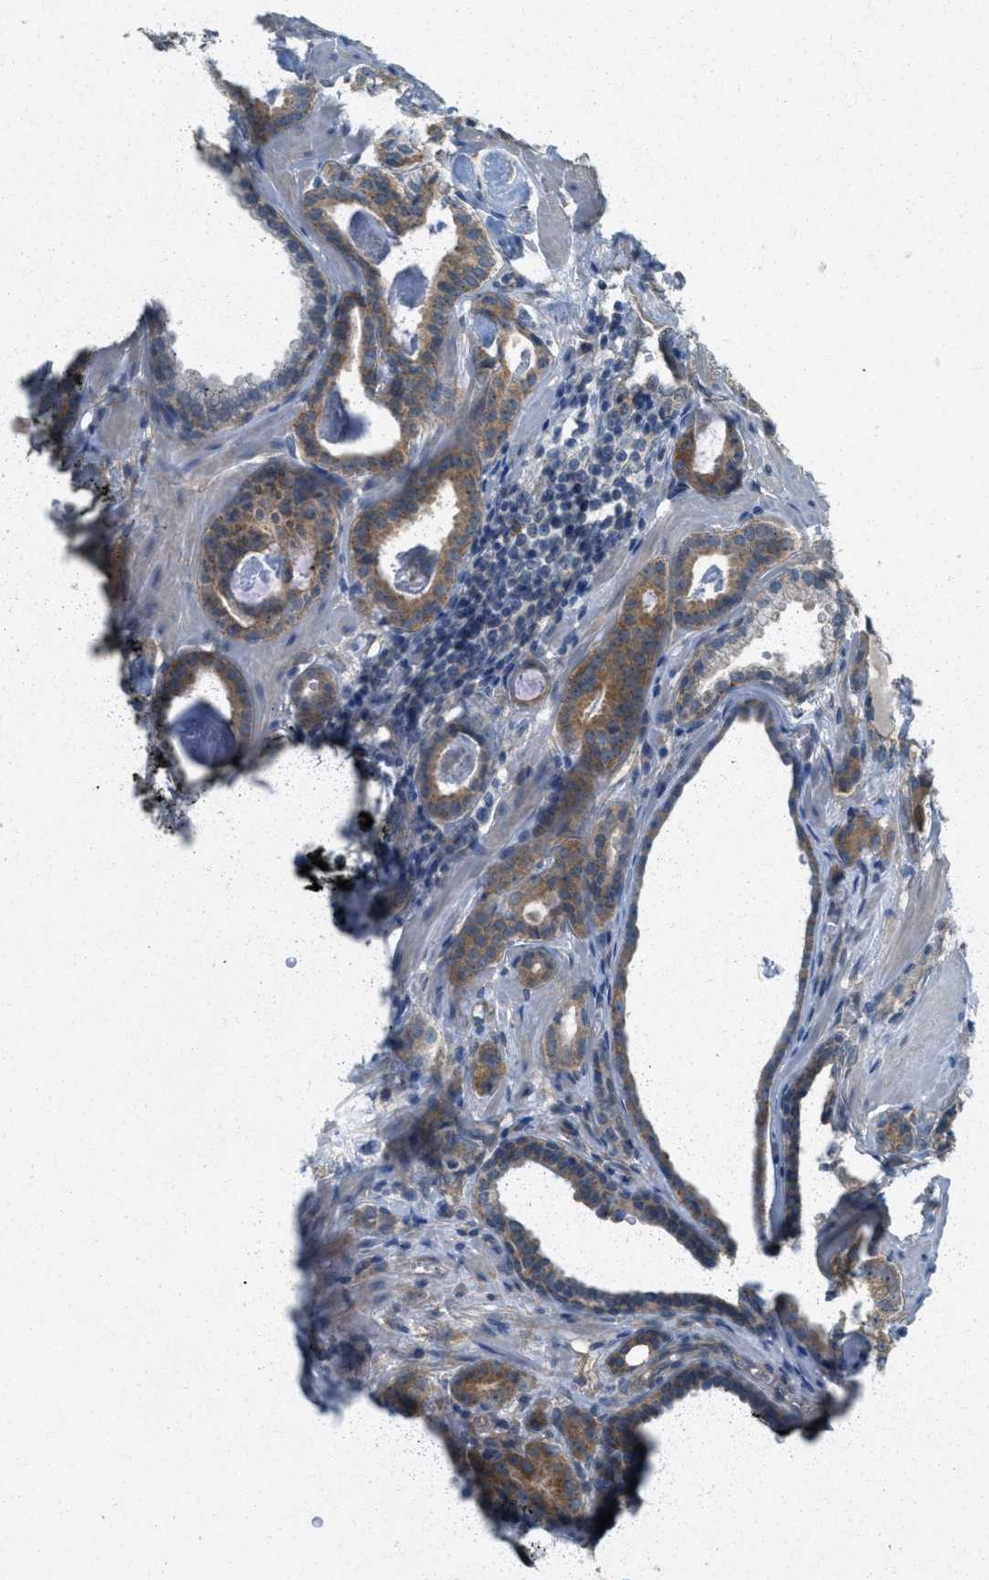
{"staining": {"intensity": "moderate", "quantity": ">75%", "location": "cytoplasmic/membranous"}, "tissue": "prostate cancer", "cell_type": "Tumor cells", "image_type": "cancer", "snomed": [{"axis": "morphology", "description": "Adenocarcinoma, Low grade"}, {"axis": "topography", "description": "Prostate"}], "caption": "IHC histopathology image of human prostate cancer stained for a protein (brown), which displays medium levels of moderate cytoplasmic/membranous expression in about >75% of tumor cells.", "gene": "ZFYVE9", "patient": {"sex": "male", "age": 53}}